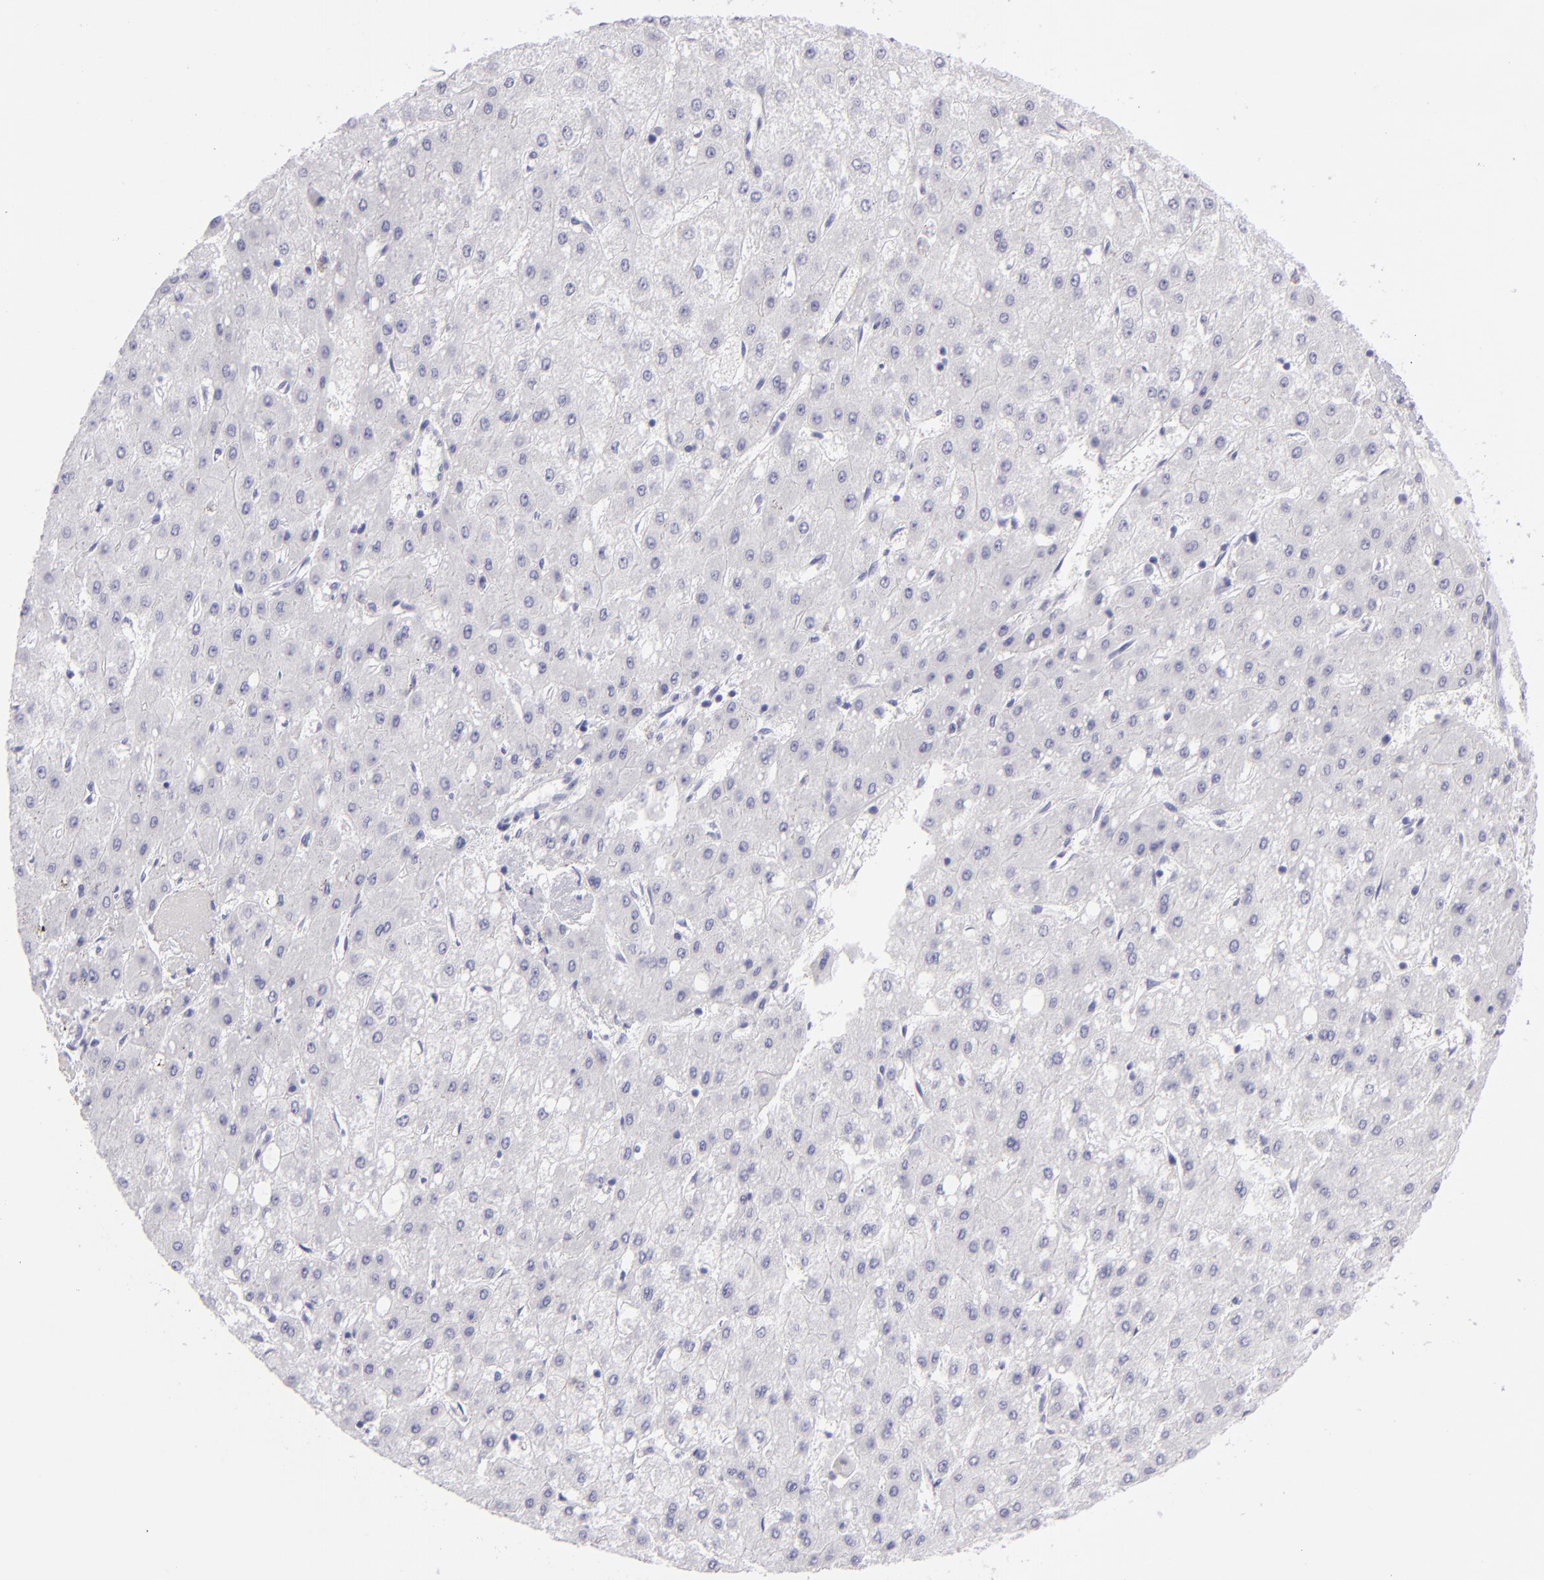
{"staining": {"intensity": "negative", "quantity": "none", "location": "none"}, "tissue": "liver cancer", "cell_type": "Tumor cells", "image_type": "cancer", "snomed": [{"axis": "morphology", "description": "Carcinoma, Hepatocellular, NOS"}, {"axis": "topography", "description": "Liver"}], "caption": "An immunohistochemistry micrograph of liver cancer (hepatocellular carcinoma) is shown. There is no staining in tumor cells of liver cancer (hepatocellular carcinoma).", "gene": "PVALB", "patient": {"sex": "female", "age": 52}}